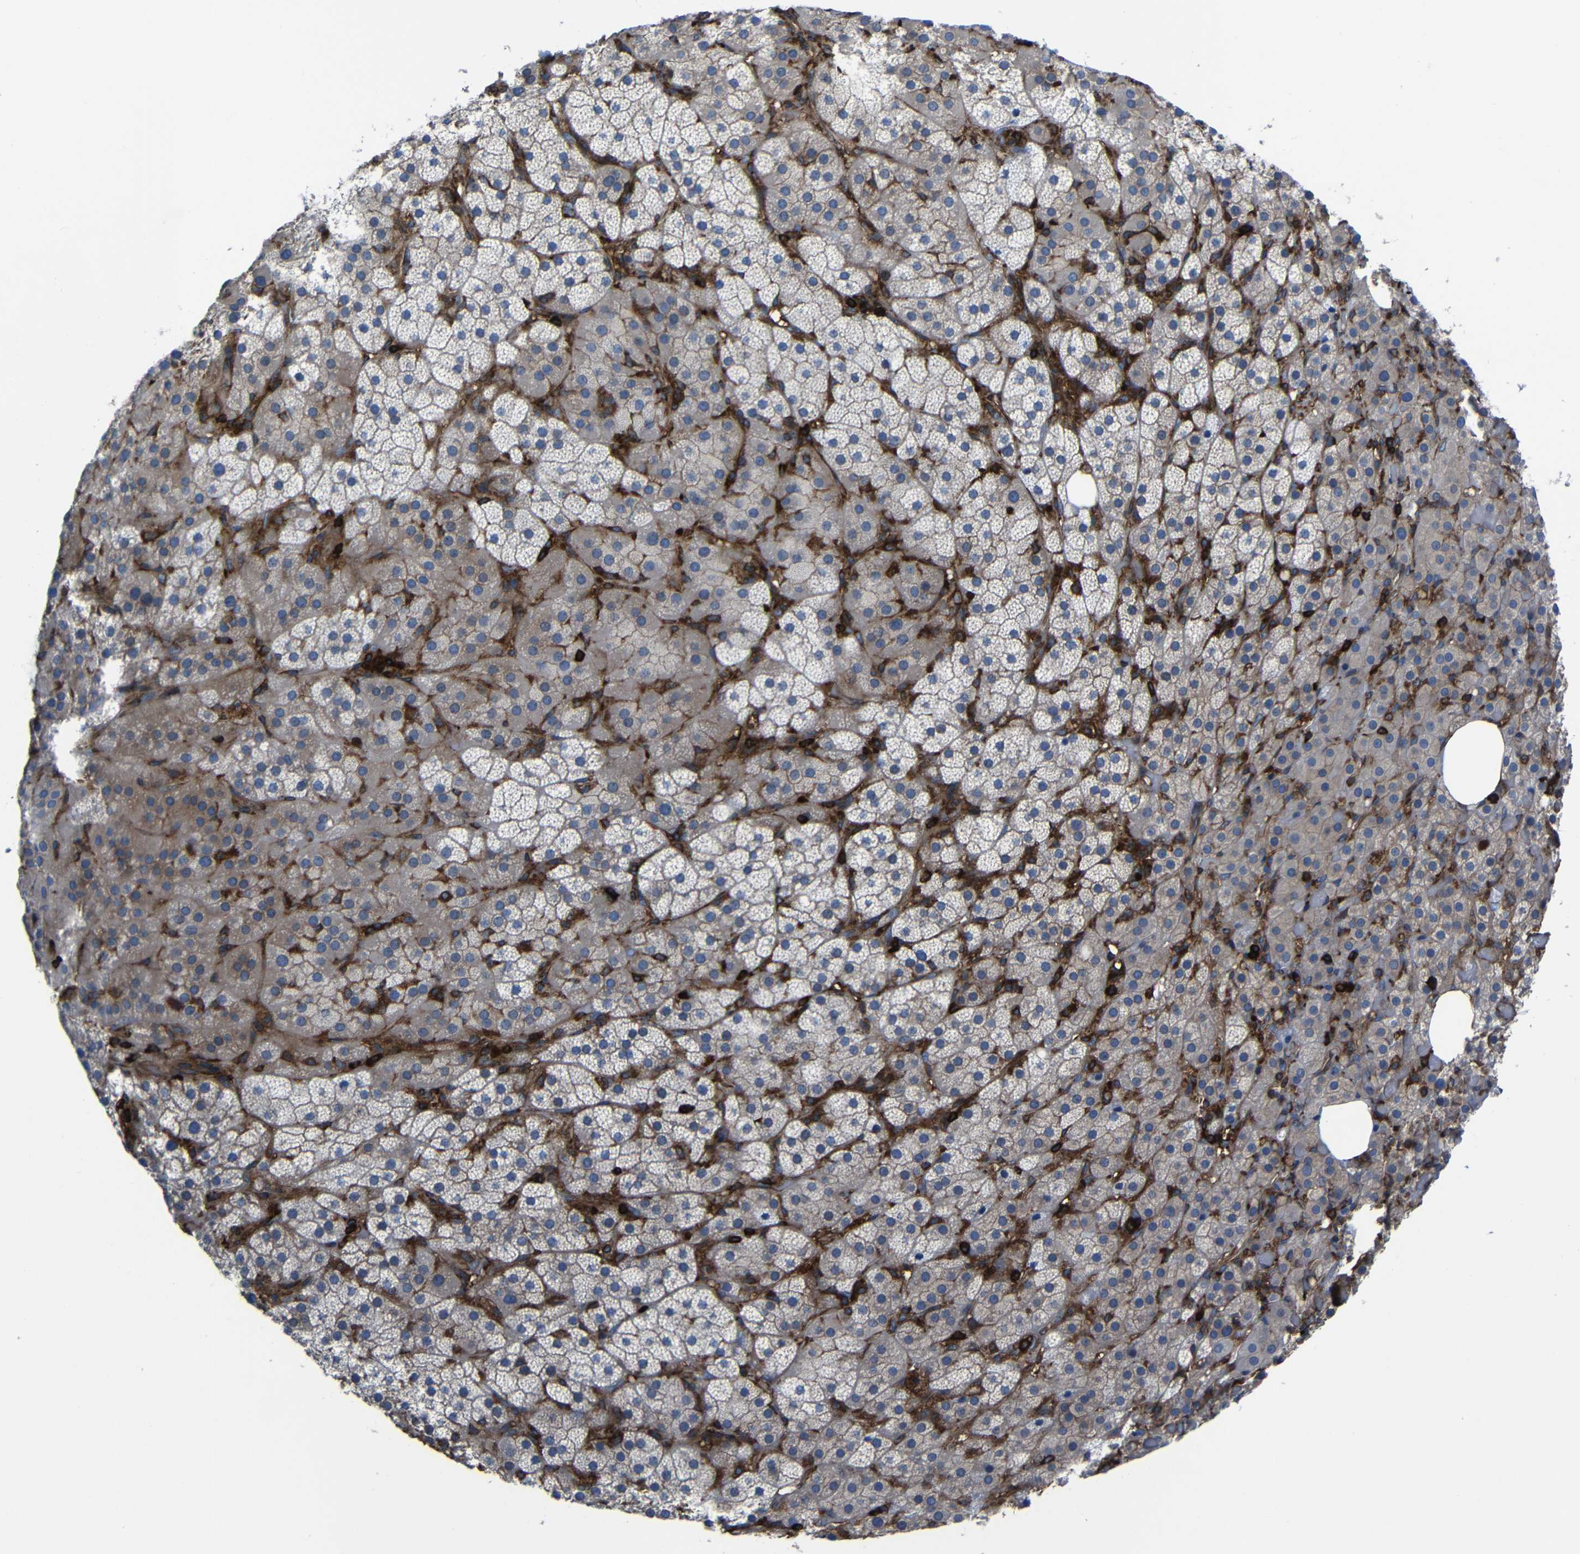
{"staining": {"intensity": "moderate", "quantity": "25%-75%", "location": "cytoplasmic/membranous"}, "tissue": "adrenal gland", "cell_type": "Glandular cells", "image_type": "normal", "snomed": [{"axis": "morphology", "description": "Normal tissue, NOS"}, {"axis": "topography", "description": "Adrenal gland"}], "caption": "Benign adrenal gland reveals moderate cytoplasmic/membranous staining in about 25%-75% of glandular cells (IHC, brightfield microscopy, high magnification)..", "gene": "ARHGEF1", "patient": {"sex": "female", "age": 59}}